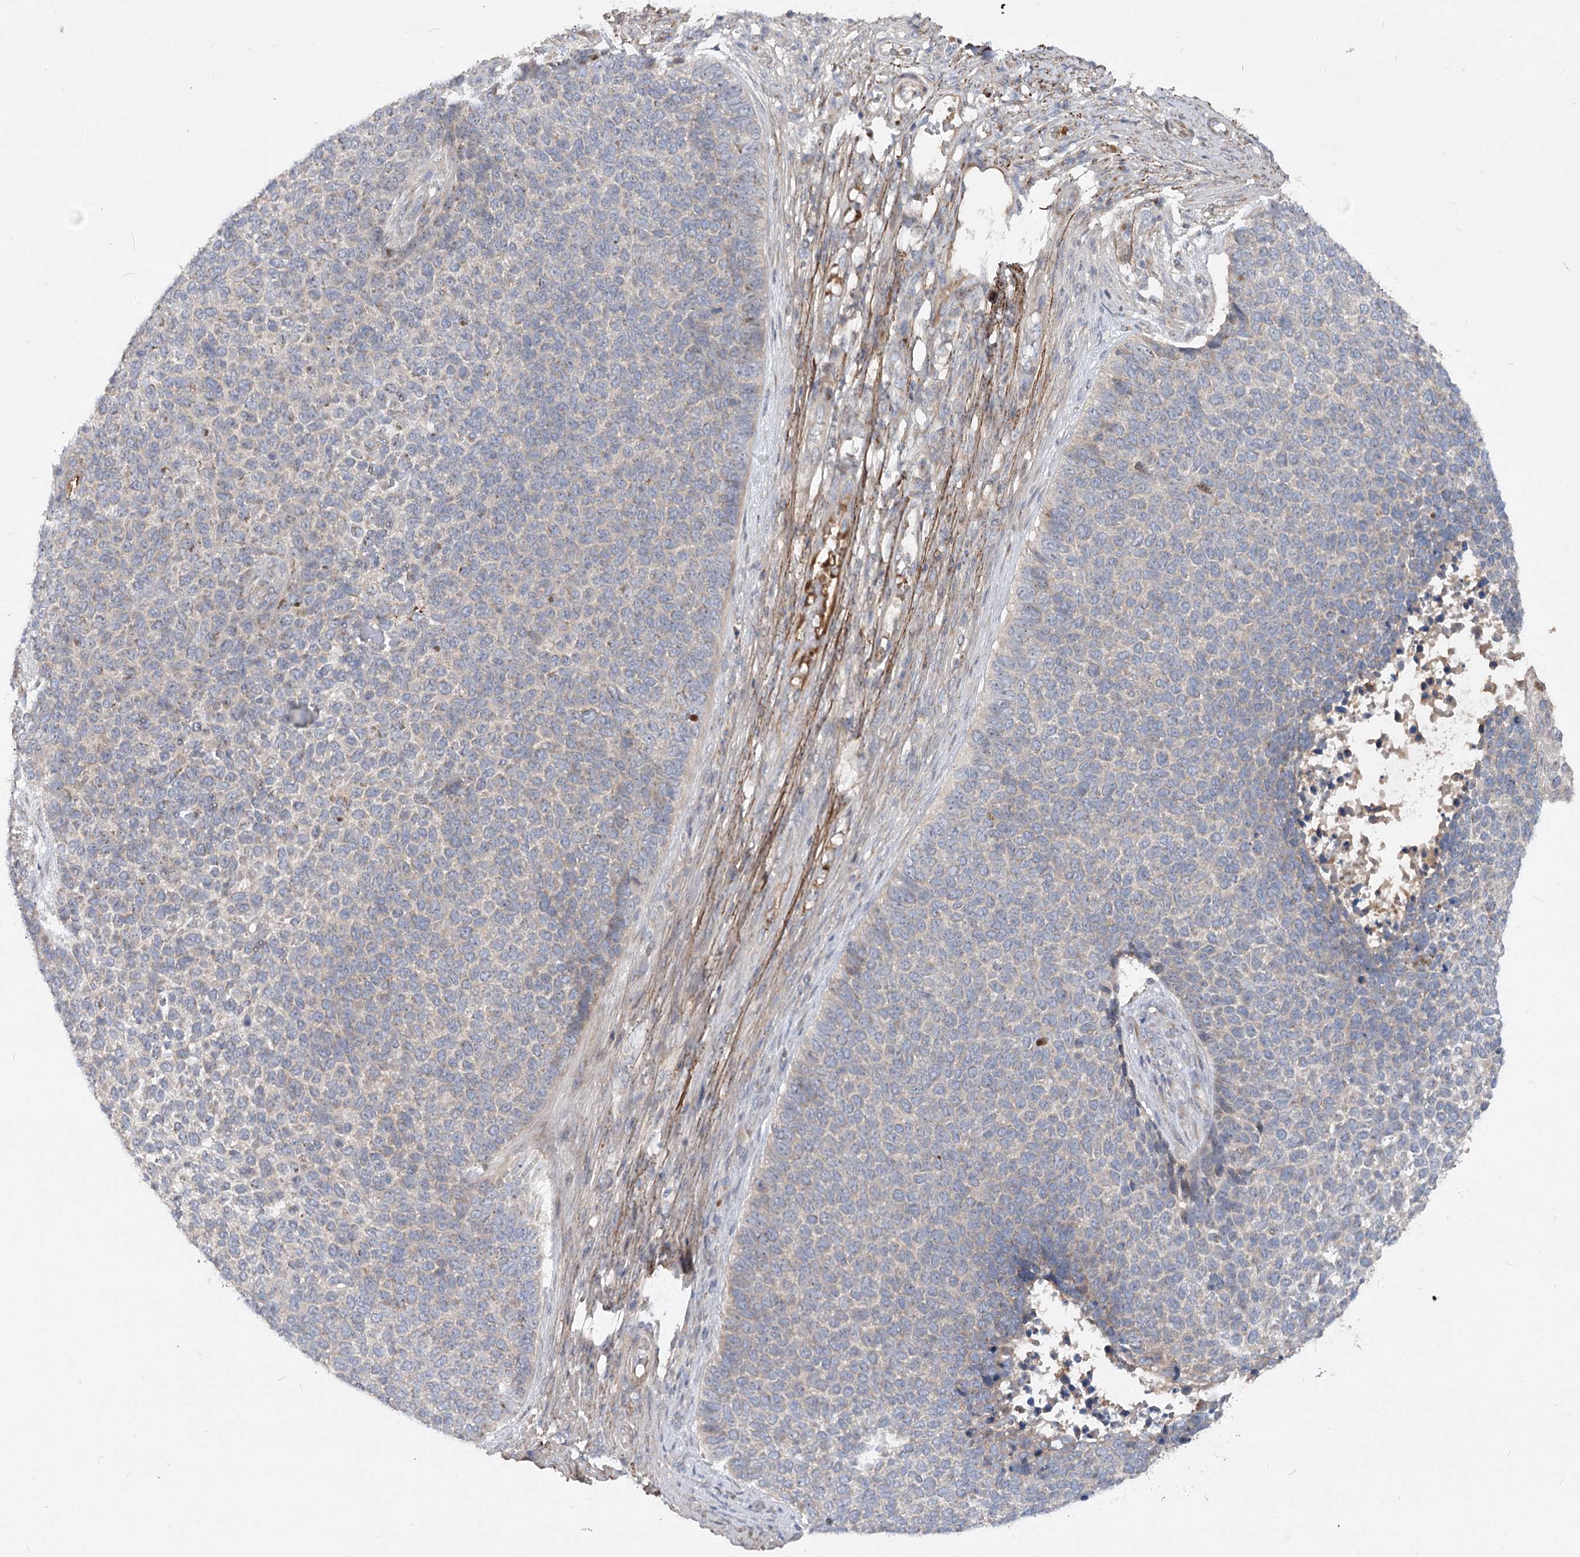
{"staining": {"intensity": "negative", "quantity": "none", "location": "none"}, "tissue": "skin cancer", "cell_type": "Tumor cells", "image_type": "cancer", "snomed": [{"axis": "morphology", "description": "Basal cell carcinoma"}, {"axis": "topography", "description": "Skin"}], "caption": "Tumor cells are negative for brown protein staining in skin cancer (basal cell carcinoma).", "gene": "FGF19", "patient": {"sex": "female", "age": 84}}